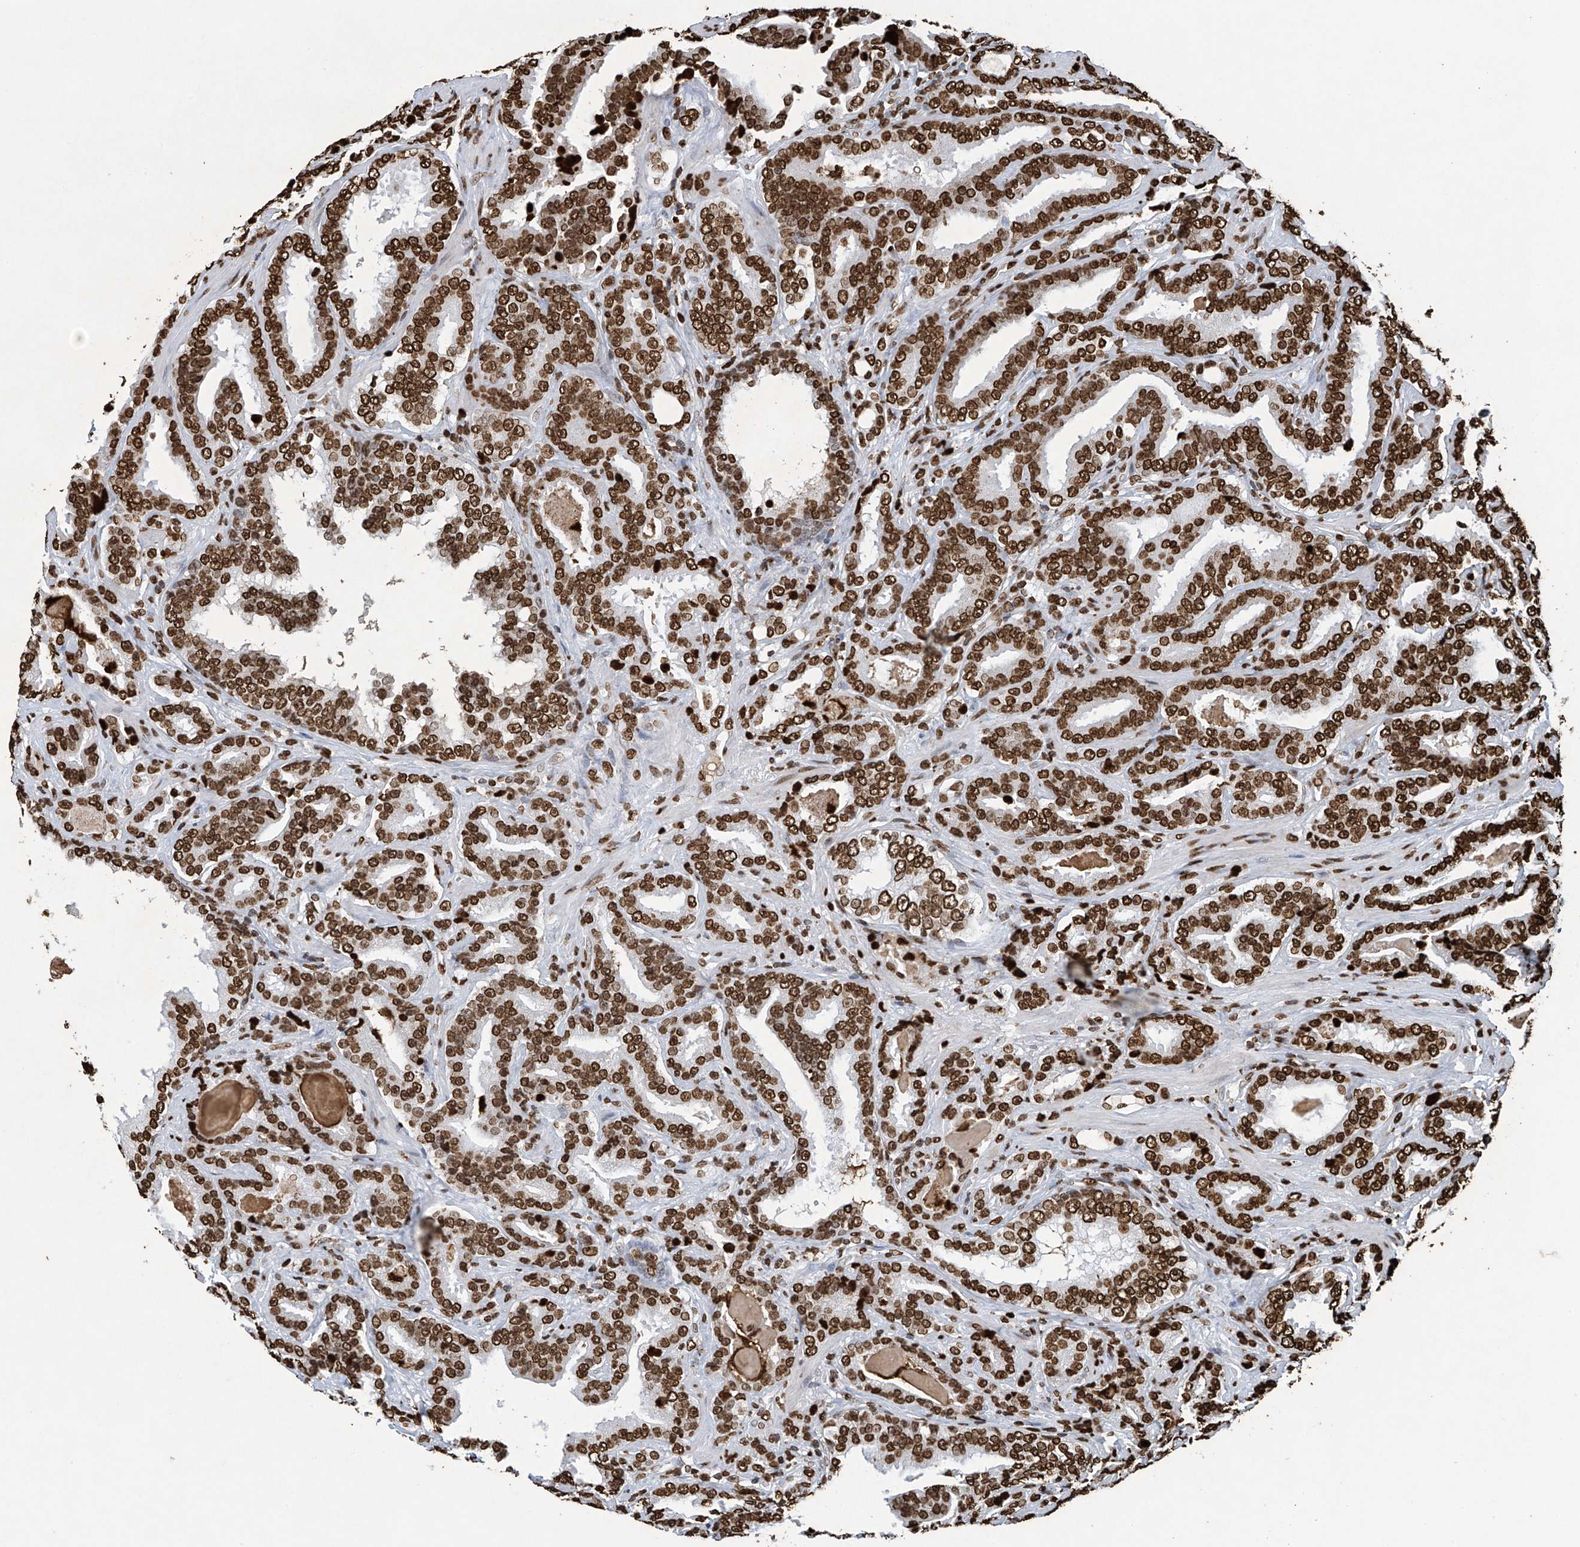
{"staining": {"intensity": "strong", "quantity": ">75%", "location": "nuclear"}, "tissue": "prostate cancer", "cell_type": "Tumor cells", "image_type": "cancer", "snomed": [{"axis": "morphology", "description": "Adenocarcinoma, Low grade"}, {"axis": "topography", "description": "Prostate"}], "caption": "Immunohistochemistry photomicrograph of neoplastic tissue: prostate low-grade adenocarcinoma stained using IHC exhibits high levels of strong protein expression localized specifically in the nuclear of tumor cells, appearing as a nuclear brown color.", "gene": "H3-3A", "patient": {"sex": "male", "age": 60}}